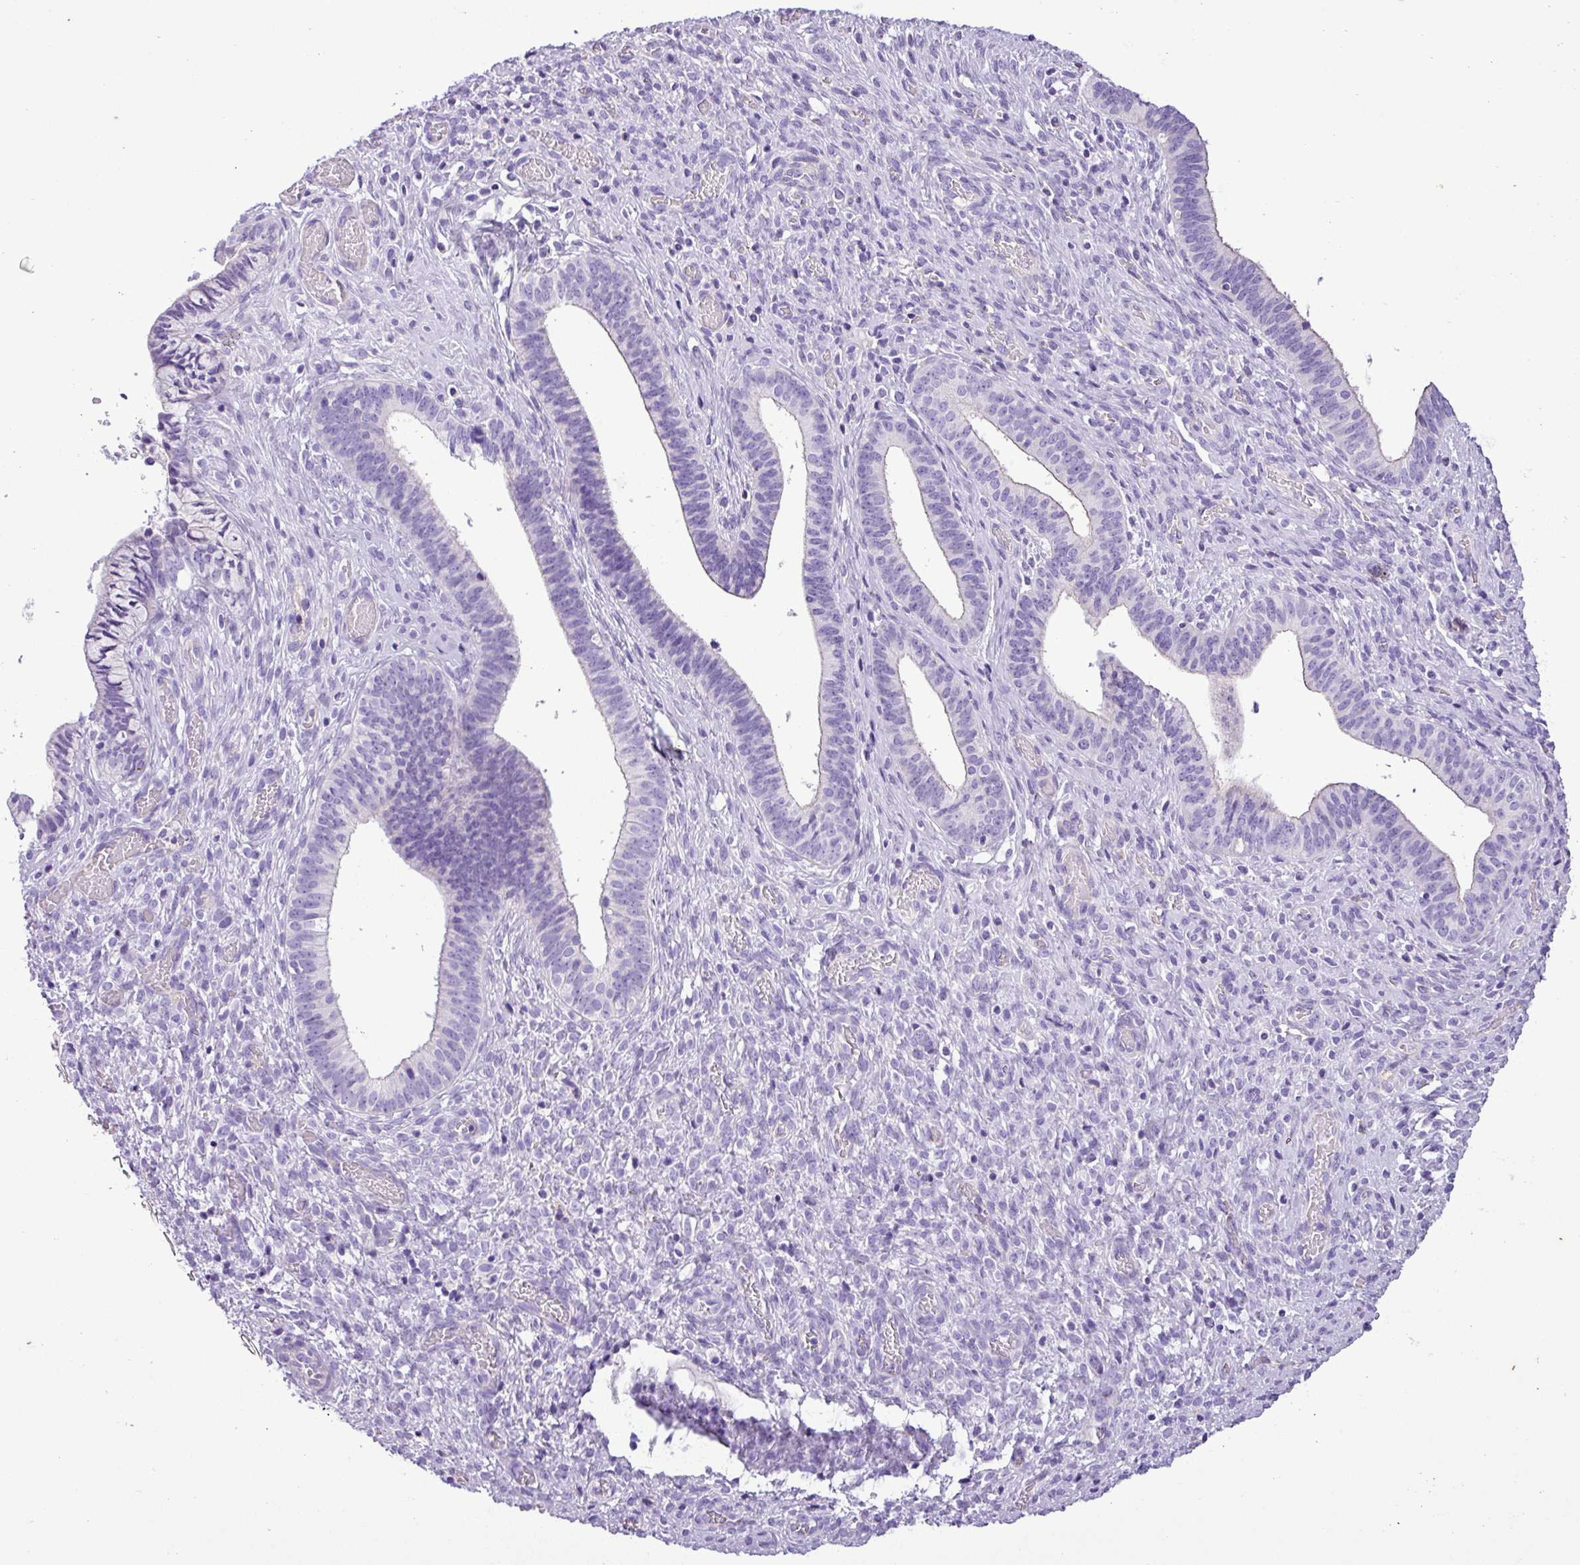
{"staining": {"intensity": "negative", "quantity": "none", "location": "none"}, "tissue": "cervical cancer", "cell_type": "Tumor cells", "image_type": "cancer", "snomed": [{"axis": "morphology", "description": "Squamous cell carcinoma, NOS"}, {"axis": "topography", "description": "Cervix"}], "caption": "High power microscopy micrograph of an IHC histopathology image of cervical squamous cell carcinoma, revealing no significant staining in tumor cells. Brightfield microscopy of immunohistochemistry stained with DAB (3,3'-diaminobenzidine) (brown) and hematoxylin (blue), captured at high magnification.", "gene": "ZNF334", "patient": {"sex": "female", "age": 59}}